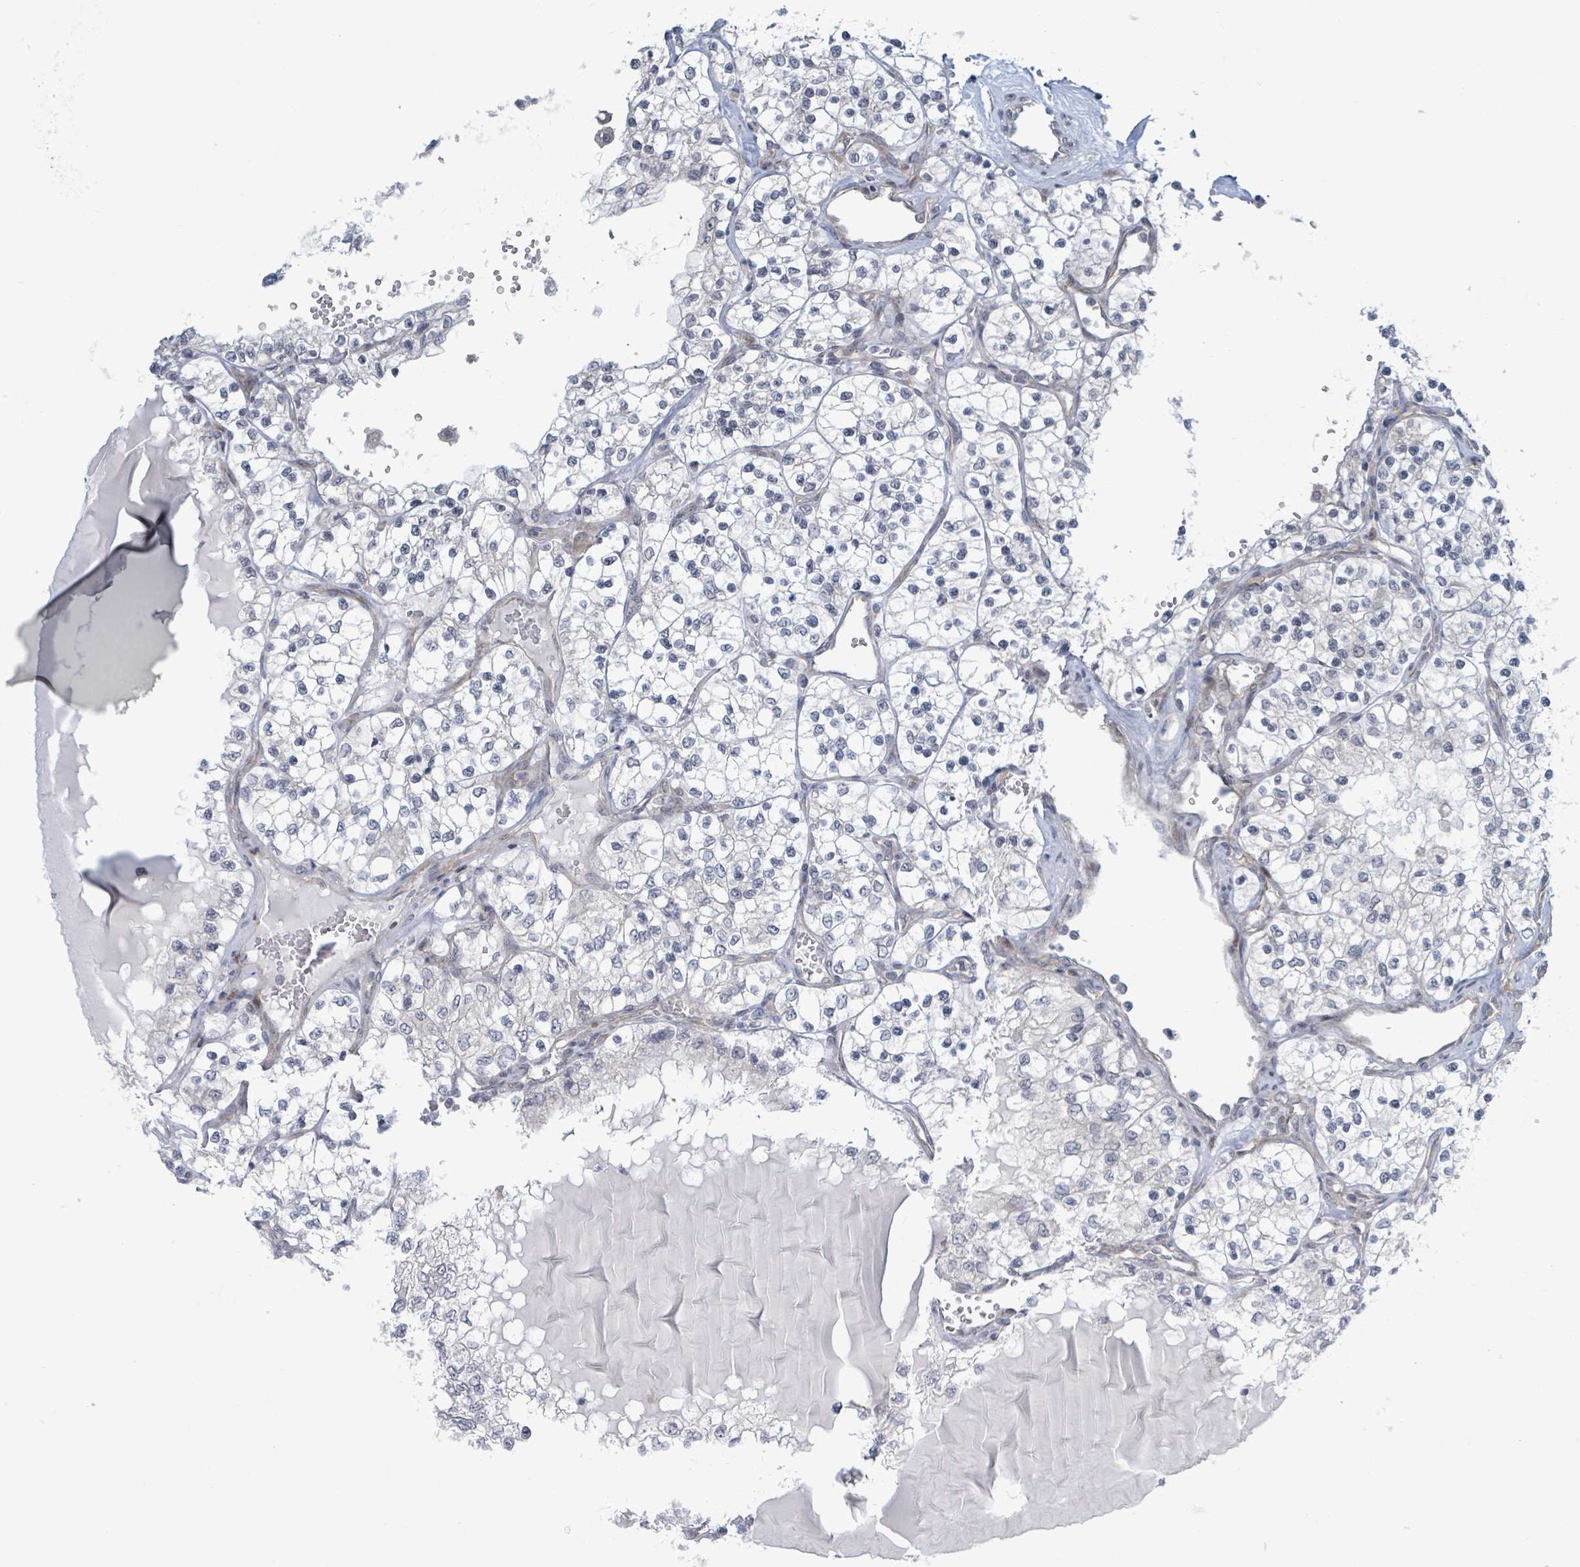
{"staining": {"intensity": "negative", "quantity": "none", "location": "none"}, "tissue": "renal cancer", "cell_type": "Tumor cells", "image_type": "cancer", "snomed": [{"axis": "morphology", "description": "Adenocarcinoma, NOS"}, {"axis": "topography", "description": "Kidney"}], "caption": "A micrograph of adenocarcinoma (renal) stained for a protein demonstrates no brown staining in tumor cells.", "gene": "RPL32", "patient": {"sex": "female", "age": 69}}